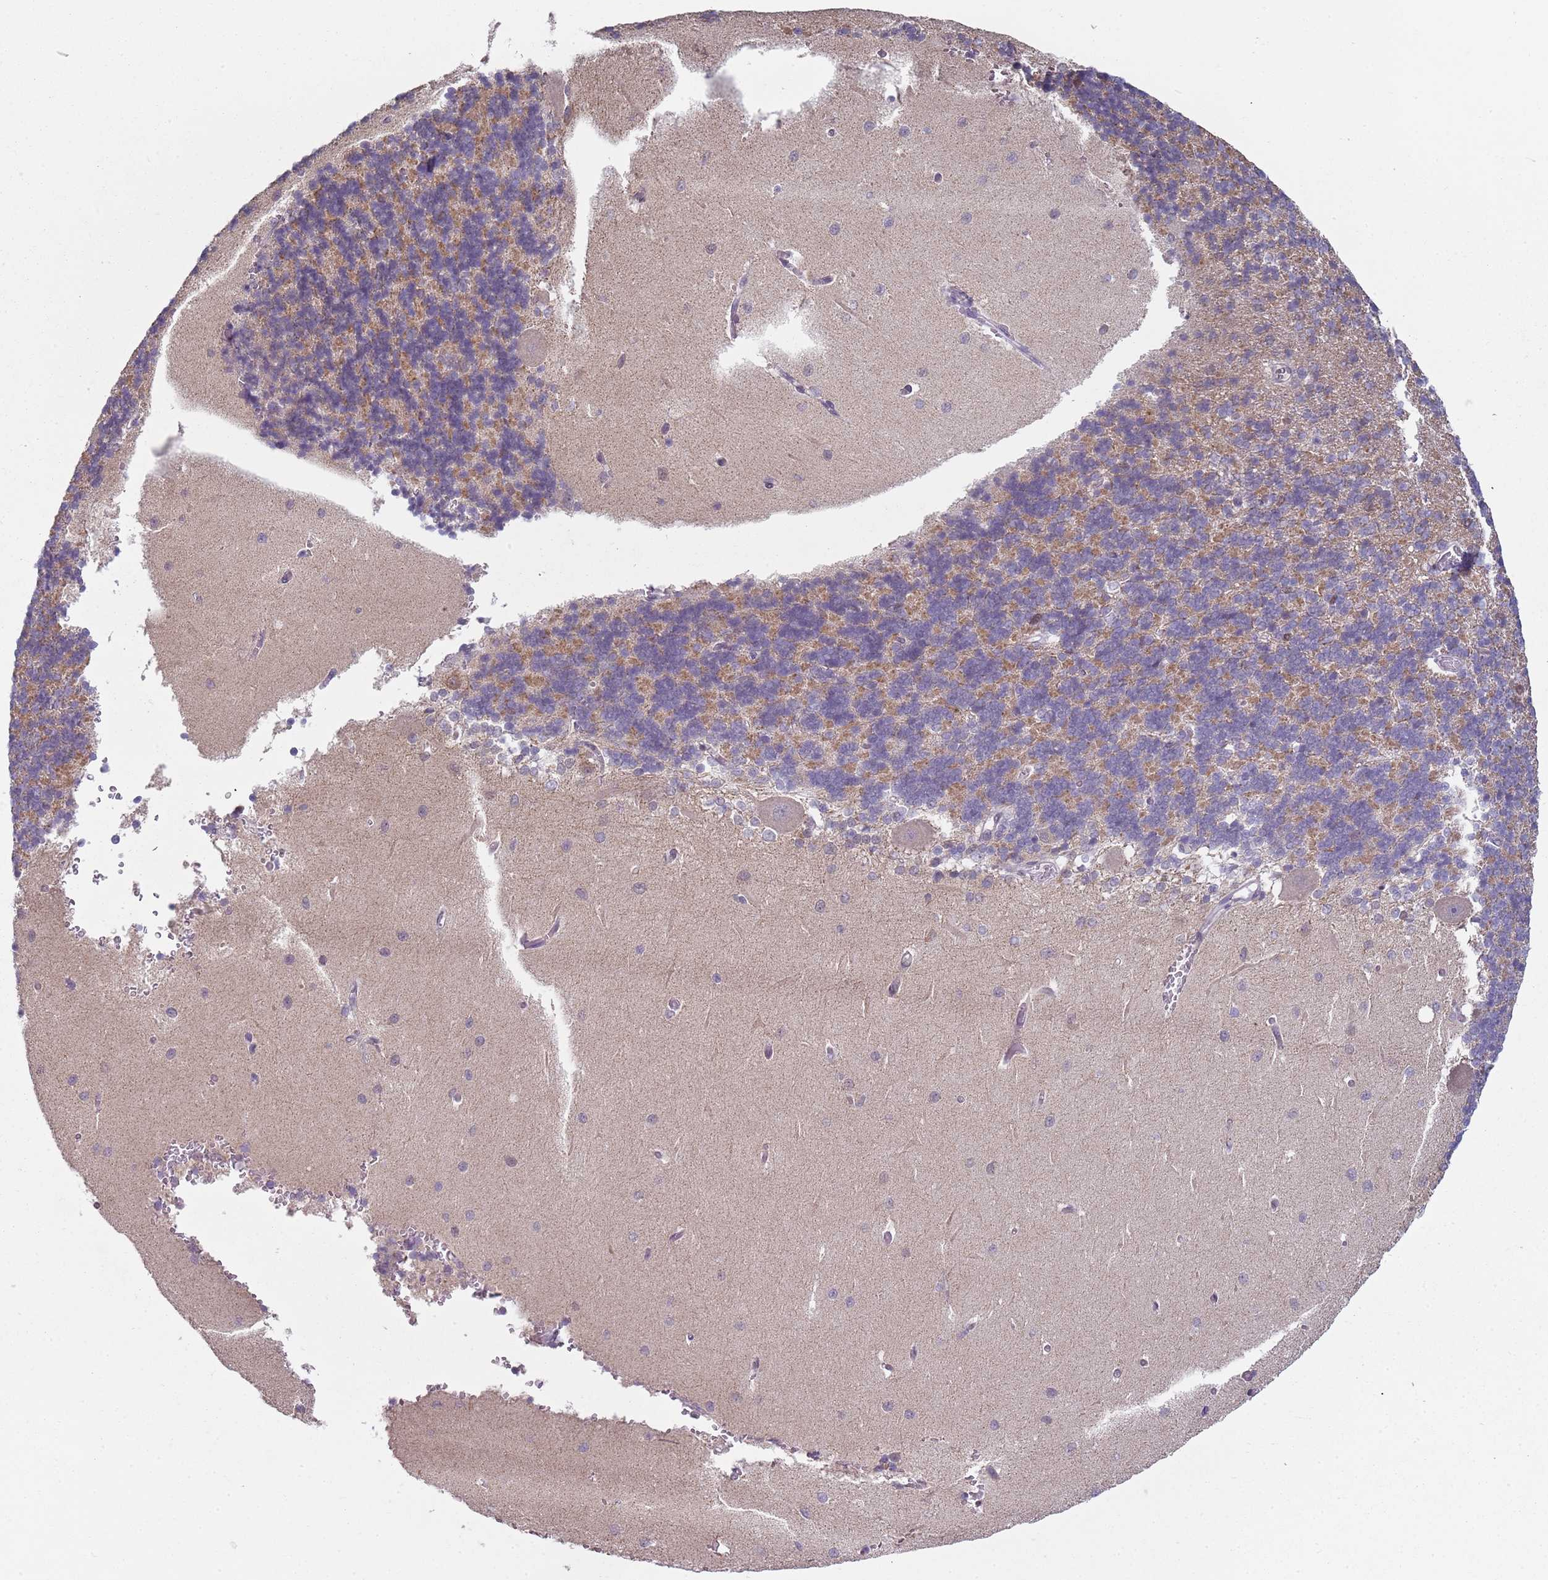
{"staining": {"intensity": "moderate", "quantity": "<25%", "location": "cytoplasmic/membranous"}, "tissue": "cerebellum", "cell_type": "Cells in granular layer", "image_type": "normal", "snomed": [{"axis": "morphology", "description": "Normal tissue, NOS"}, {"axis": "topography", "description": "Cerebellum"}], "caption": "This is a histology image of IHC staining of normal cerebellum, which shows moderate staining in the cytoplasmic/membranous of cells in granular layer.", "gene": "SMARCAL1", "patient": {"sex": "male", "age": 37}}